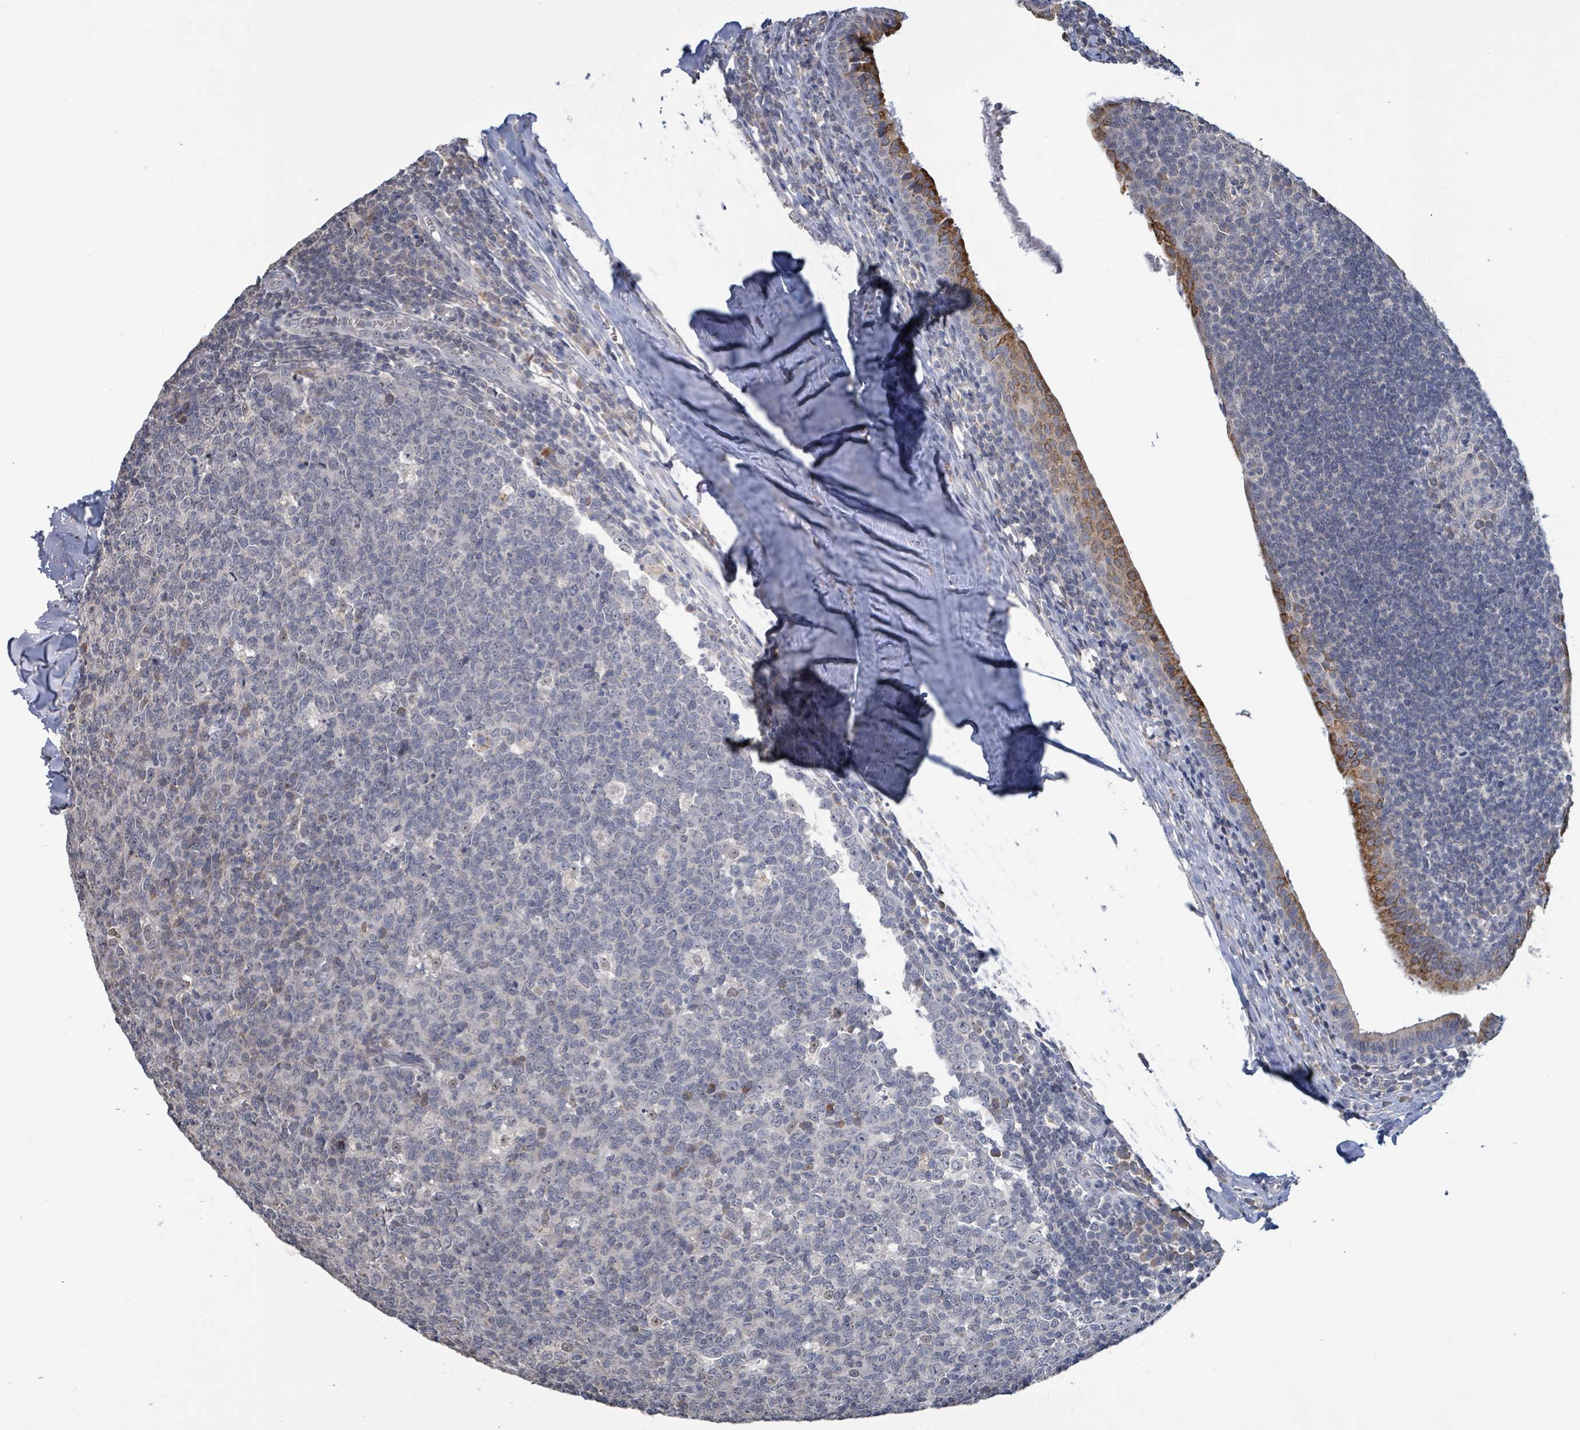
{"staining": {"intensity": "negative", "quantity": "none", "location": "none"}, "tissue": "tonsil", "cell_type": "Germinal center cells", "image_type": "normal", "snomed": [{"axis": "morphology", "description": "Normal tissue, NOS"}, {"axis": "topography", "description": "Tonsil"}], "caption": "The IHC histopathology image has no significant staining in germinal center cells of tonsil. Brightfield microscopy of immunohistochemistry (IHC) stained with DAB (3,3'-diaminobenzidine) (brown) and hematoxylin (blue), captured at high magnification.", "gene": "SEBOX", "patient": {"sex": "male", "age": 27}}